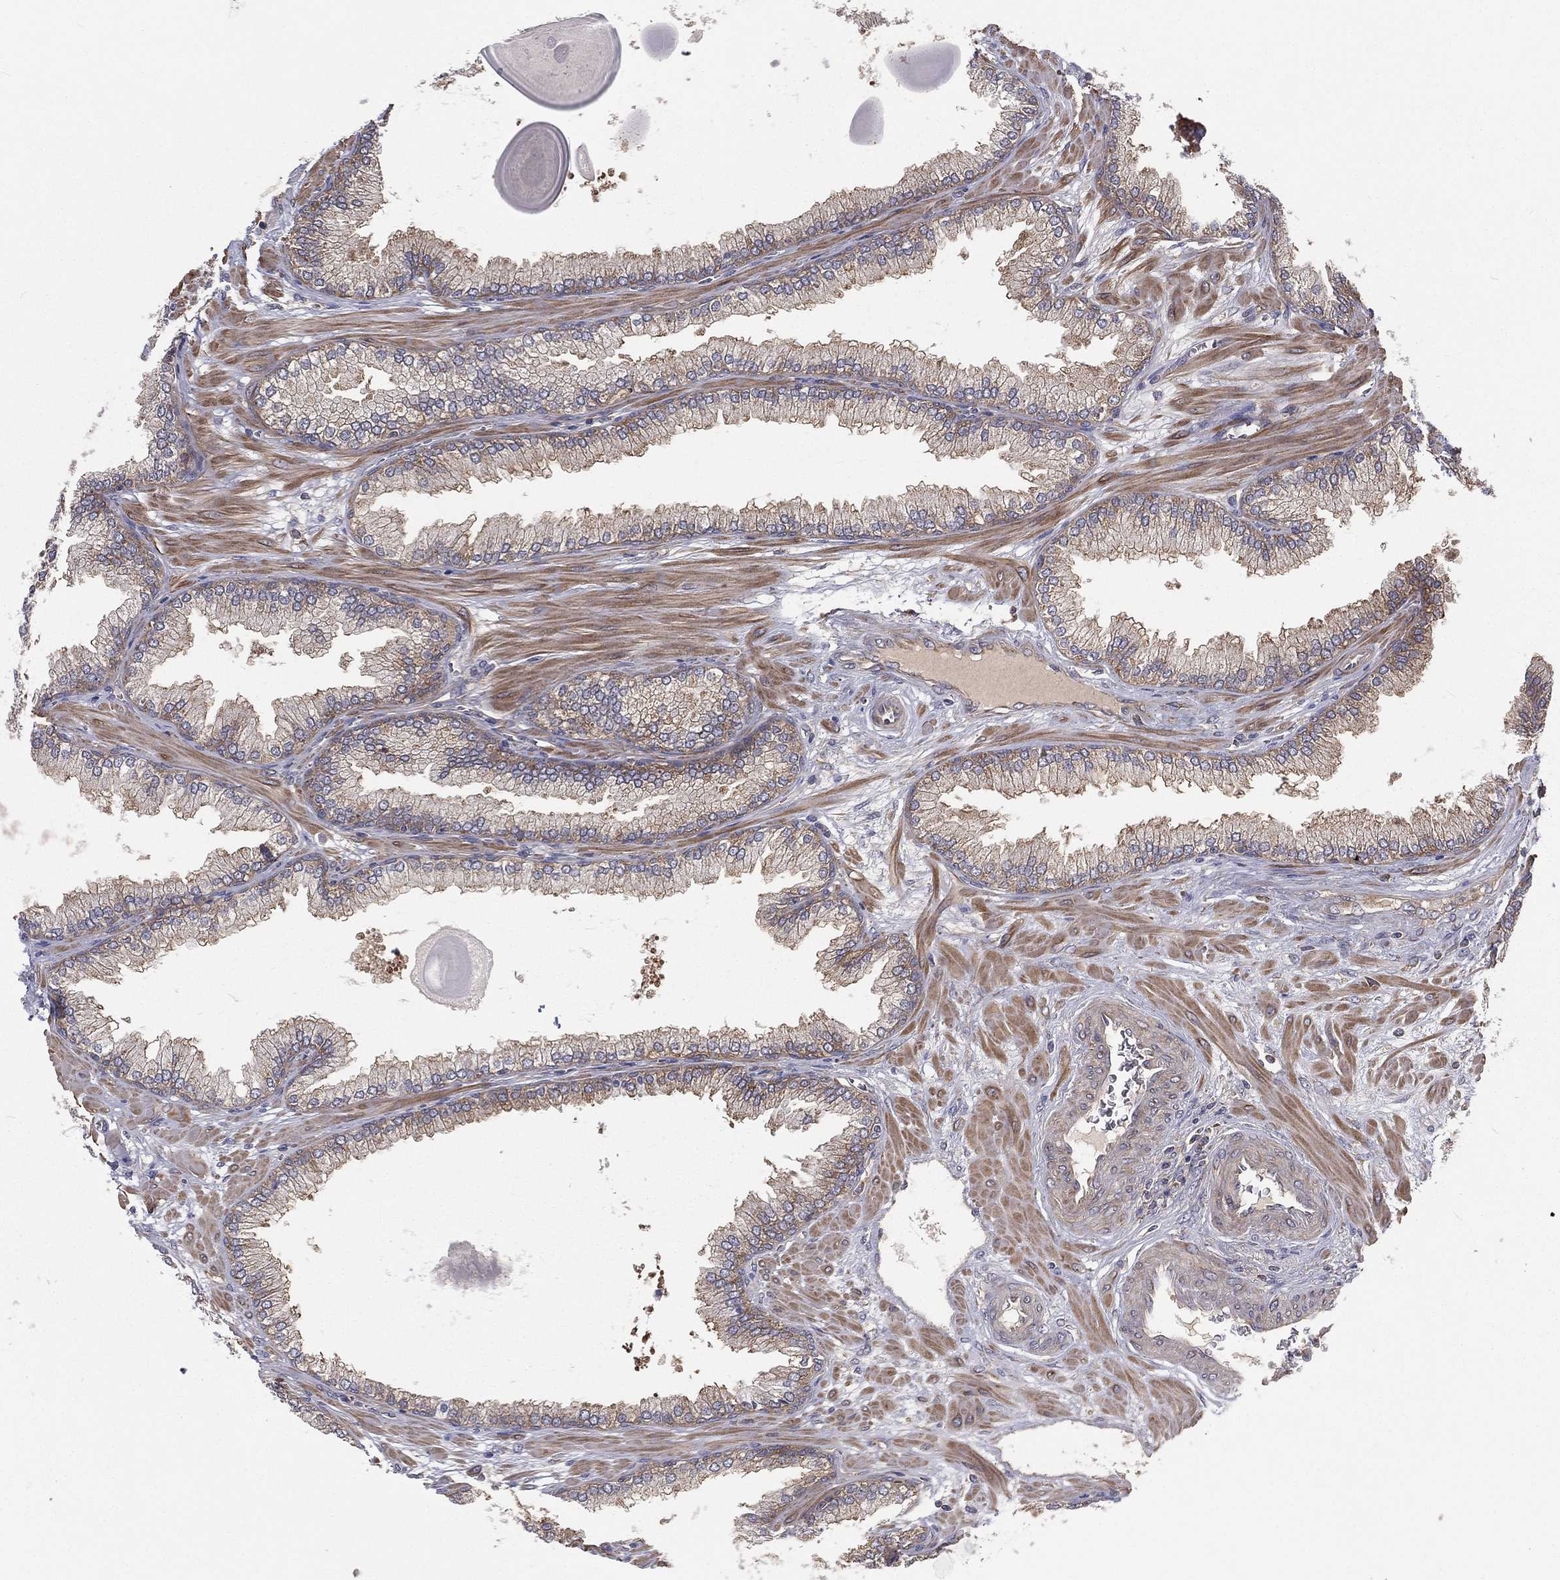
{"staining": {"intensity": "moderate", "quantity": "25%-75%", "location": "cytoplasmic/membranous"}, "tissue": "prostate cancer", "cell_type": "Tumor cells", "image_type": "cancer", "snomed": [{"axis": "morphology", "description": "Adenocarcinoma, Low grade"}, {"axis": "topography", "description": "Prostate"}], "caption": "A brown stain shows moderate cytoplasmic/membranous staining of a protein in human prostate adenocarcinoma (low-grade) tumor cells.", "gene": "EIF2B5", "patient": {"sex": "male", "age": 69}}